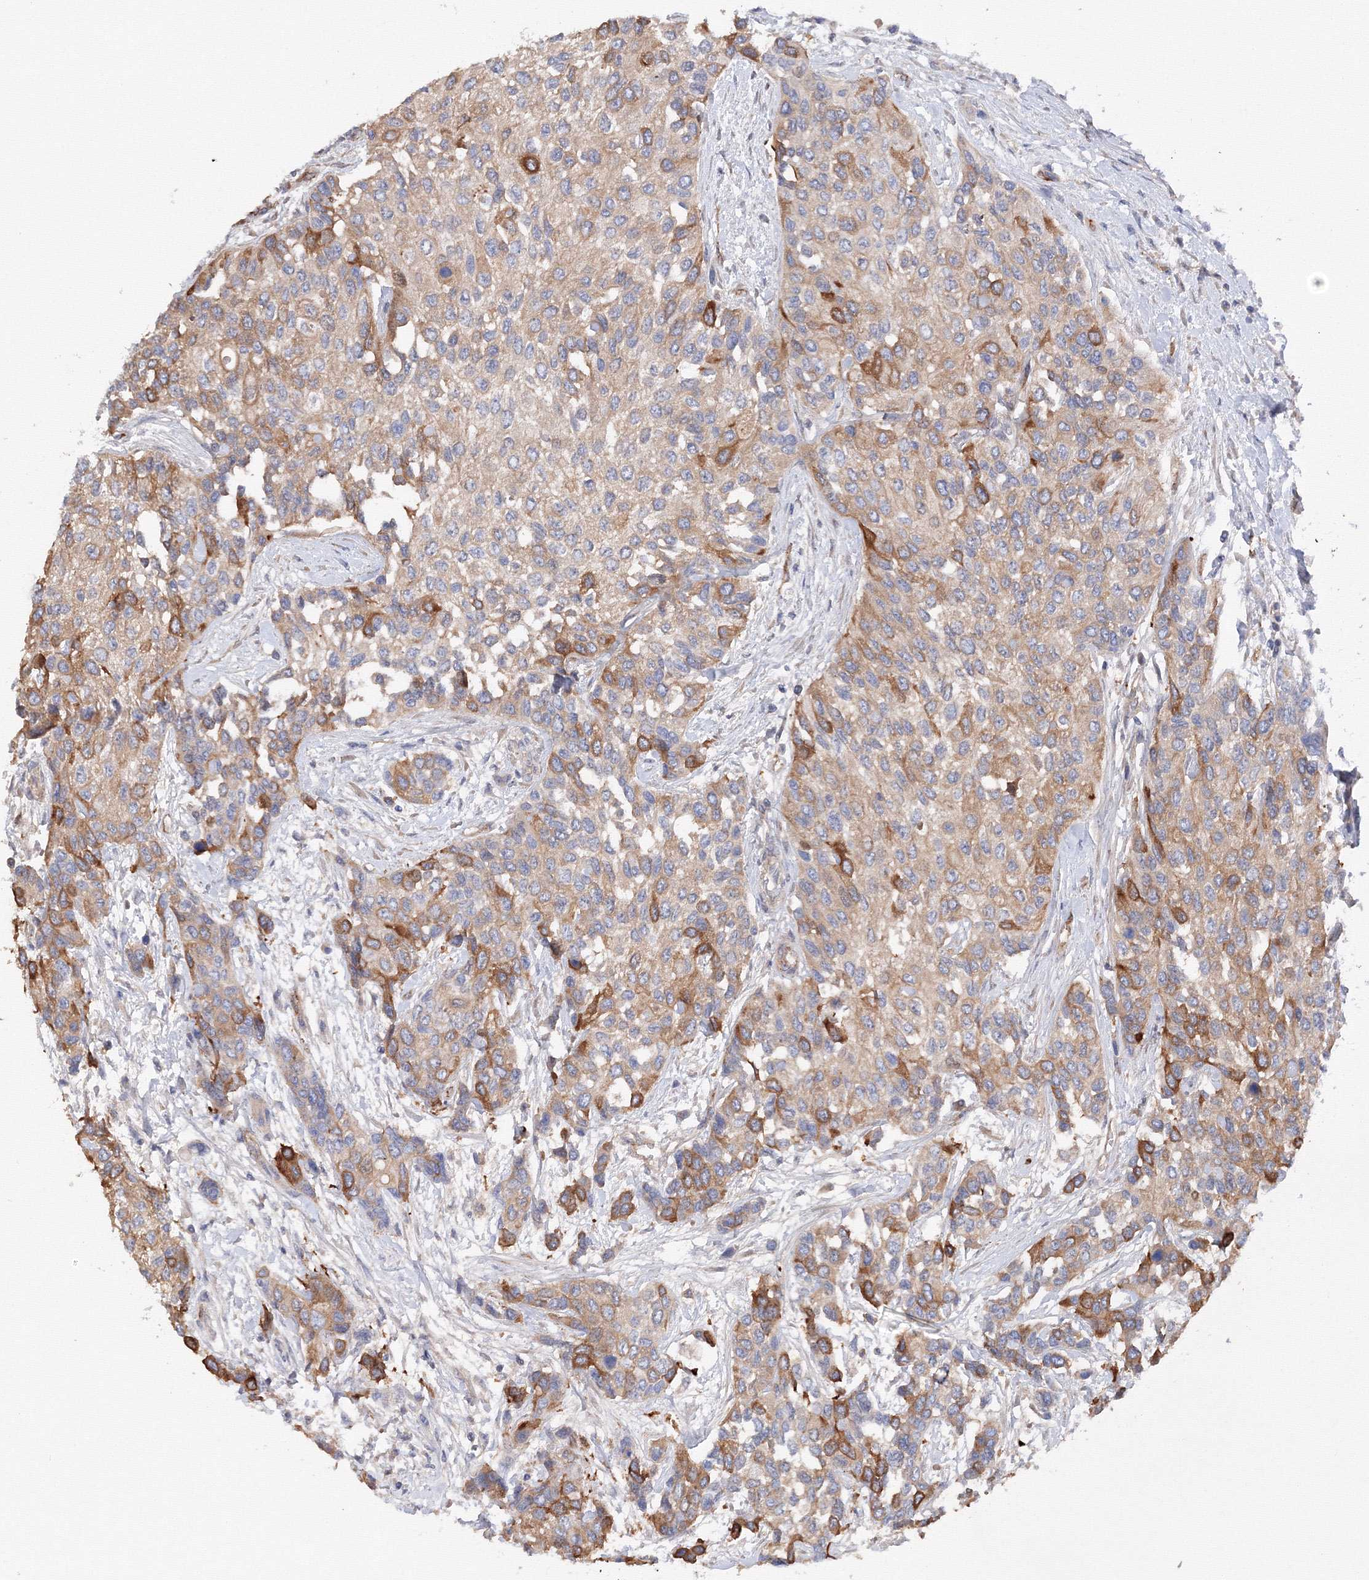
{"staining": {"intensity": "moderate", "quantity": ">75%", "location": "cytoplasmic/membranous"}, "tissue": "urothelial cancer", "cell_type": "Tumor cells", "image_type": "cancer", "snomed": [{"axis": "morphology", "description": "Normal tissue, NOS"}, {"axis": "morphology", "description": "Urothelial carcinoma, High grade"}, {"axis": "topography", "description": "Vascular tissue"}, {"axis": "topography", "description": "Urinary bladder"}], "caption": "A brown stain highlights moderate cytoplasmic/membranous staining of a protein in human urothelial cancer tumor cells.", "gene": "DIS3L2", "patient": {"sex": "female", "age": 56}}